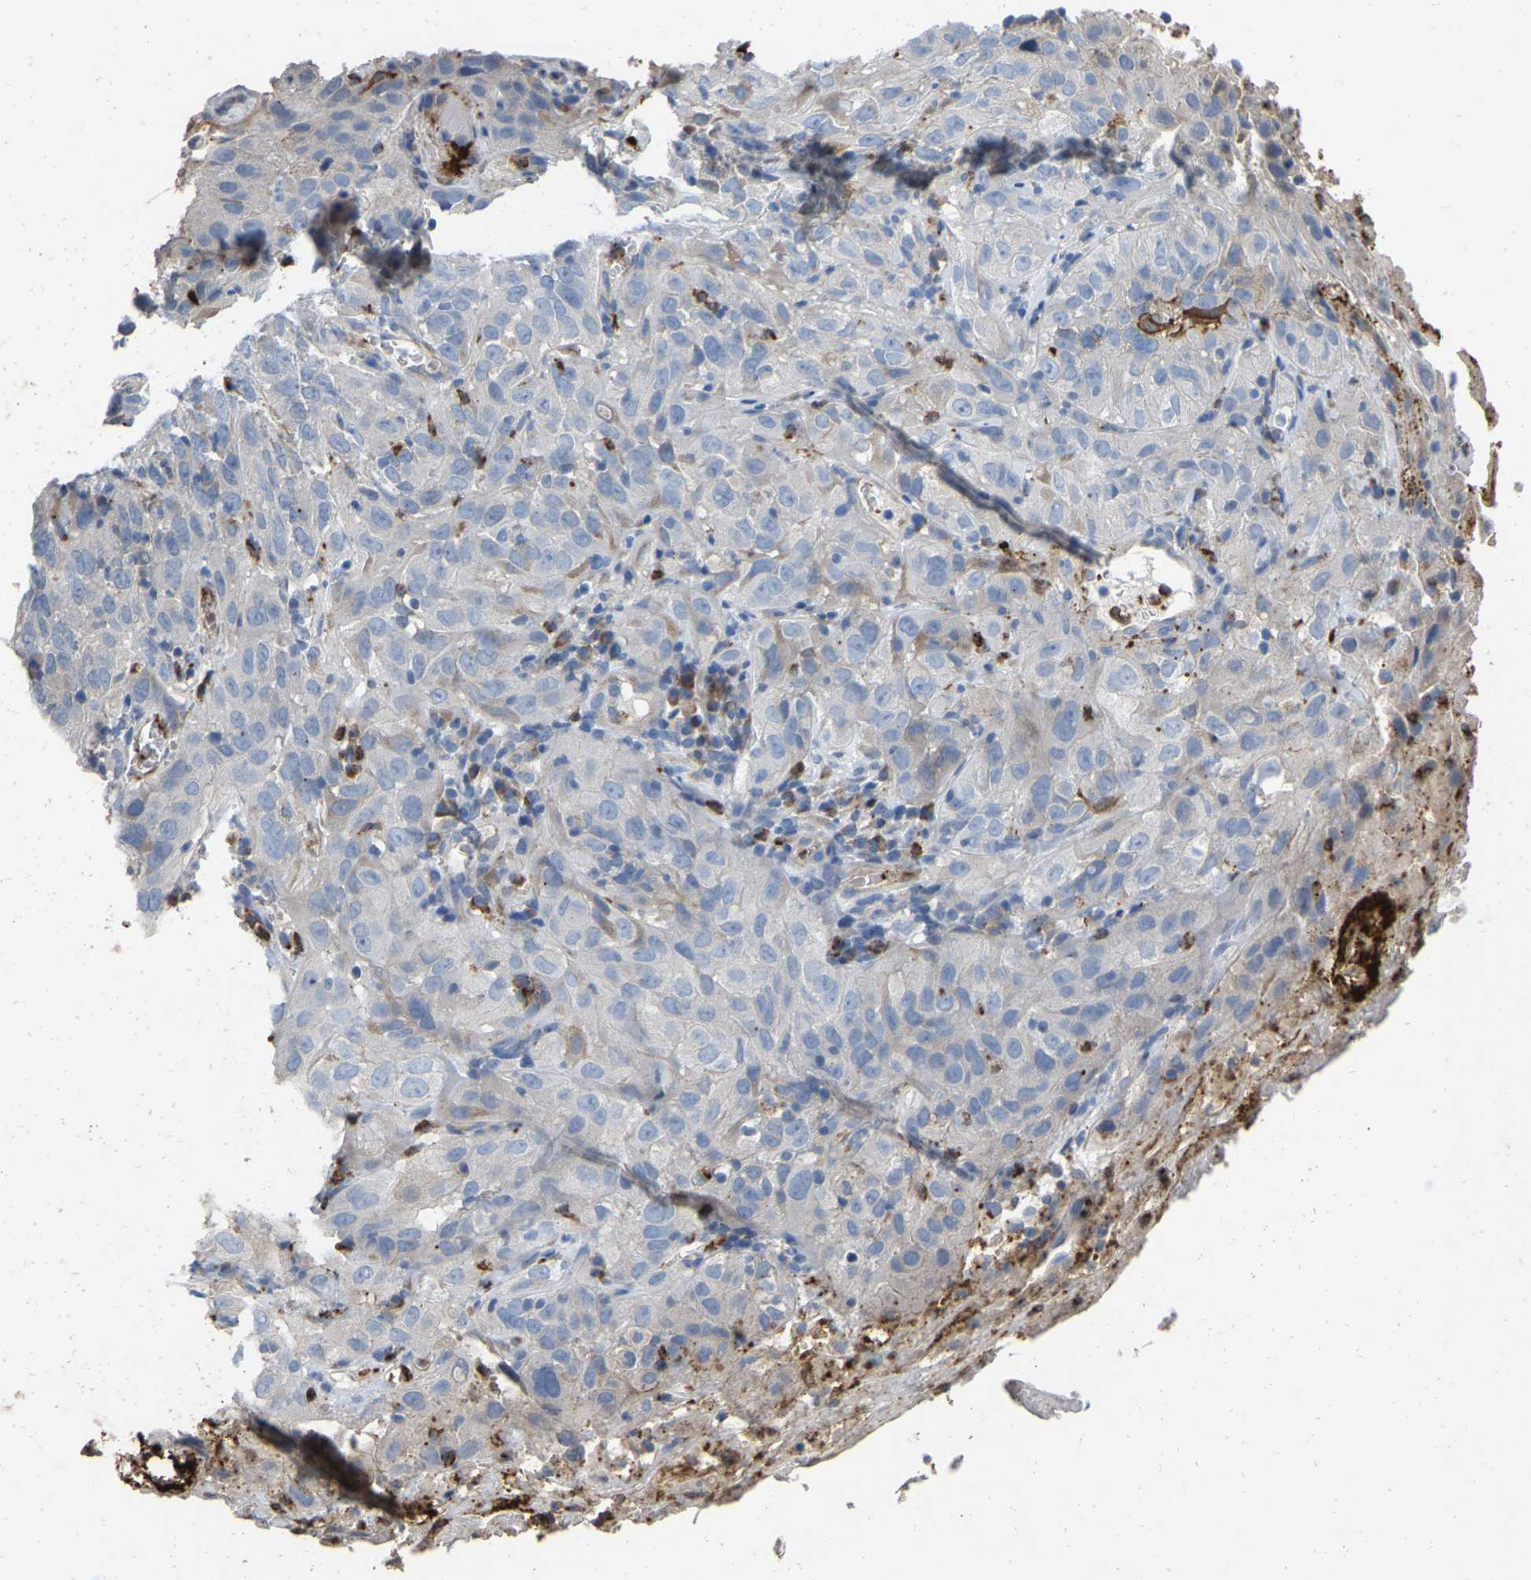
{"staining": {"intensity": "negative", "quantity": "none", "location": "none"}, "tissue": "cervical cancer", "cell_type": "Tumor cells", "image_type": "cancer", "snomed": [{"axis": "morphology", "description": "Squamous cell carcinoma, NOS"}, {"axis": "topography", "description": "Cervix"}], "caption": "Immunohistochemical staining of squamous cell carcinoma (cervical) demonstrates no significant positivity in tumor cells. Nuclei are stained in blue.", "gene": "RHEB", "patient": {"sex": "female", "age": 32}}